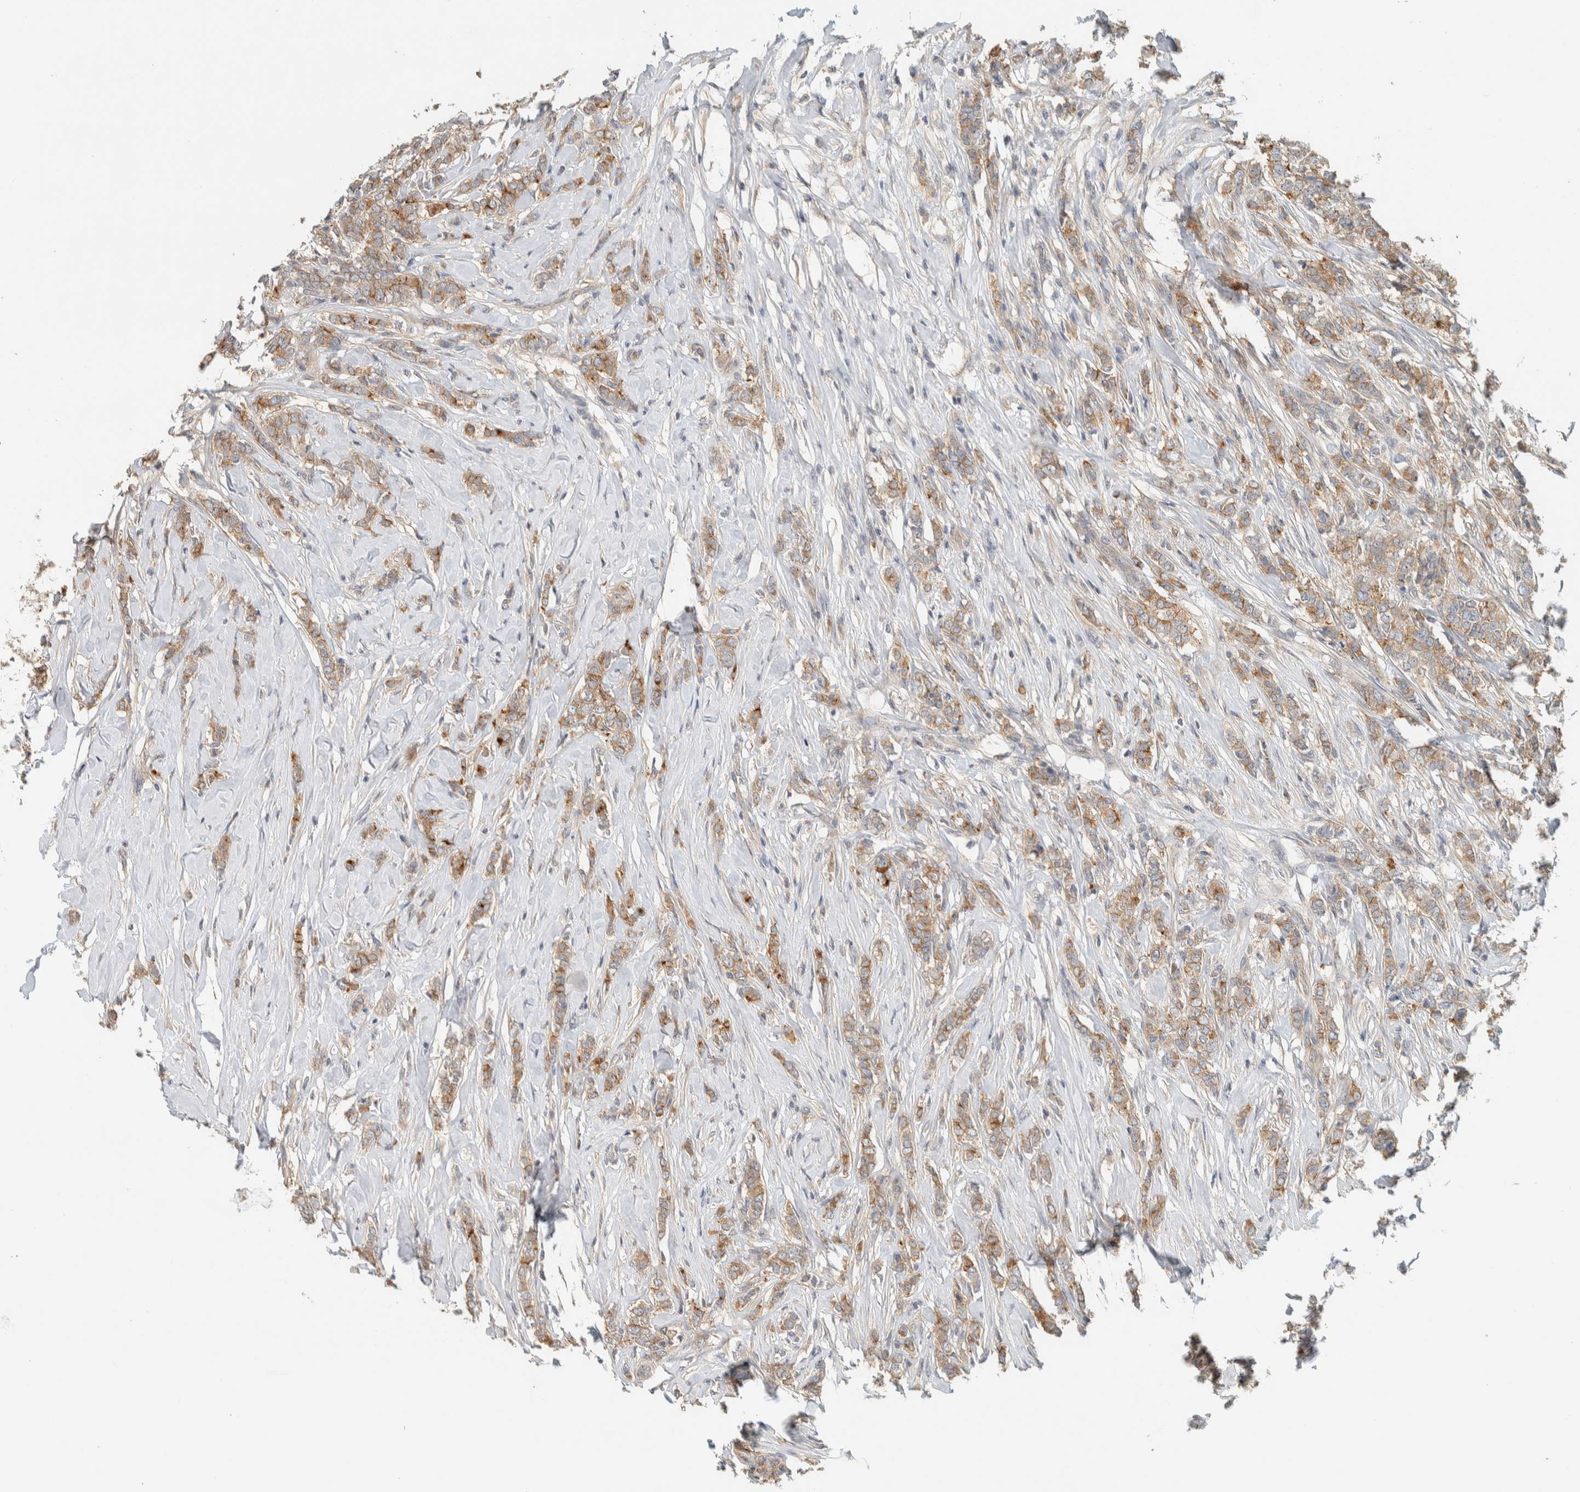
{"staining": {"intensity": "moderate", "quantity": ">75%", "location": "cytoplasmic/membranous"}, "tissue": "breast cancer", "cell_type": "Tumor cells", "image_type": "cancer", "snomed": [{"axis": "morphology", "description": "Lobular carcinoma"}, {"axis": "topography", "description": "Skin"}, {"axis": "topography", "description": "Breast"}], "caption": "There is medium levels of moderate cytoplasmic/membranous staining in tumor cells of breast lobular carcinoma, as demonstrated by immunohistochemical staining (brown color).", "gene": "RAB11FIP1", "patient": {"sex": "female", "age": 46}}